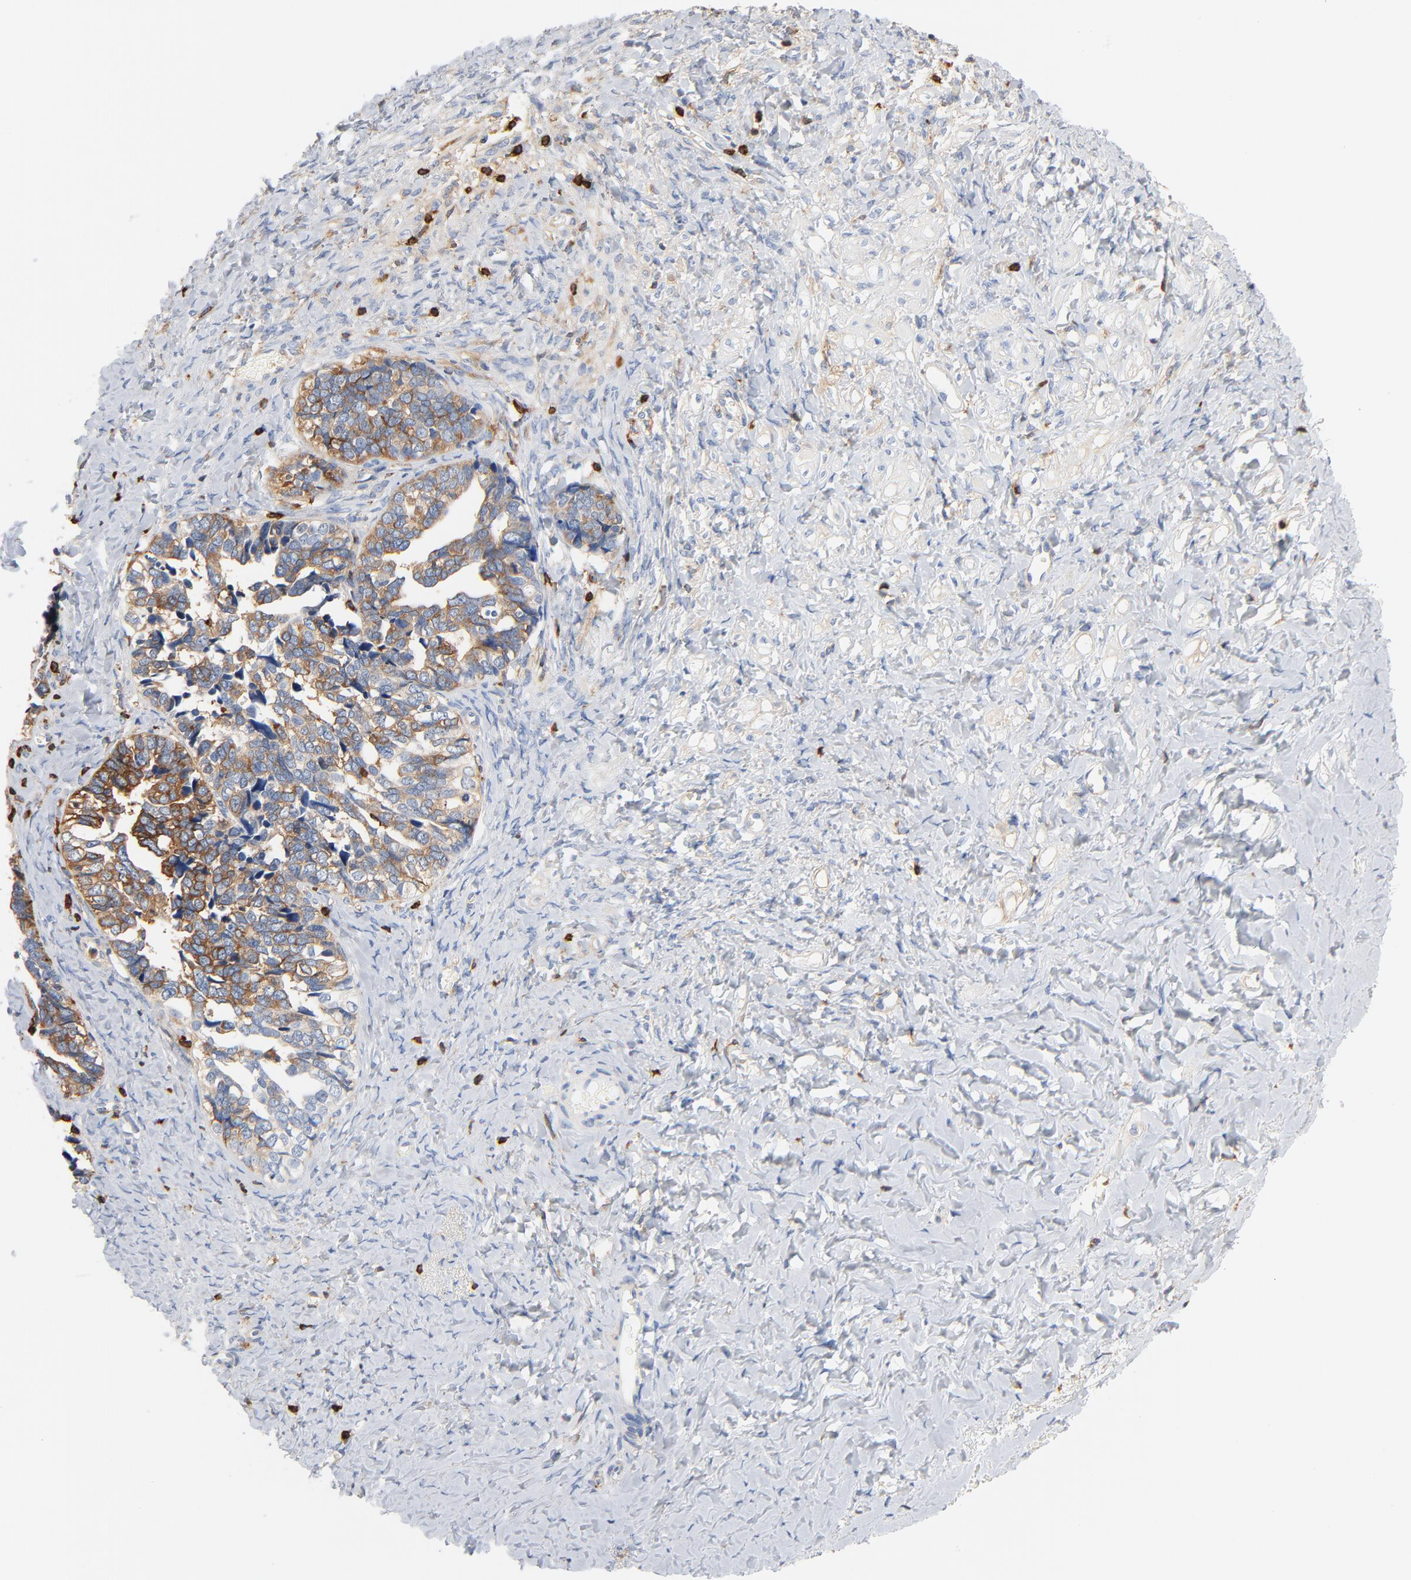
{"staining": {"intensity": "moderate", "quantity": ">75%", "location": "cytoplasmic/membranous"}, "tissue": "ovarian cancer", "cell_type": "Tumor cells", "image_type": "cancer", "snomed": [{"axis": "morphology", "description": "Cystadenocarcinoma, serous, NOS"}, {"axis": "topography", "description": "Ovary"}], "caption": "A brown stain labels moderate cytoplasmic/membranous positivity of a protein in ovarian serous cystadenocarcinoma tumor cells.", "gene": "SH3KBP1", "patient": {"sex": "female", "age": 77}}